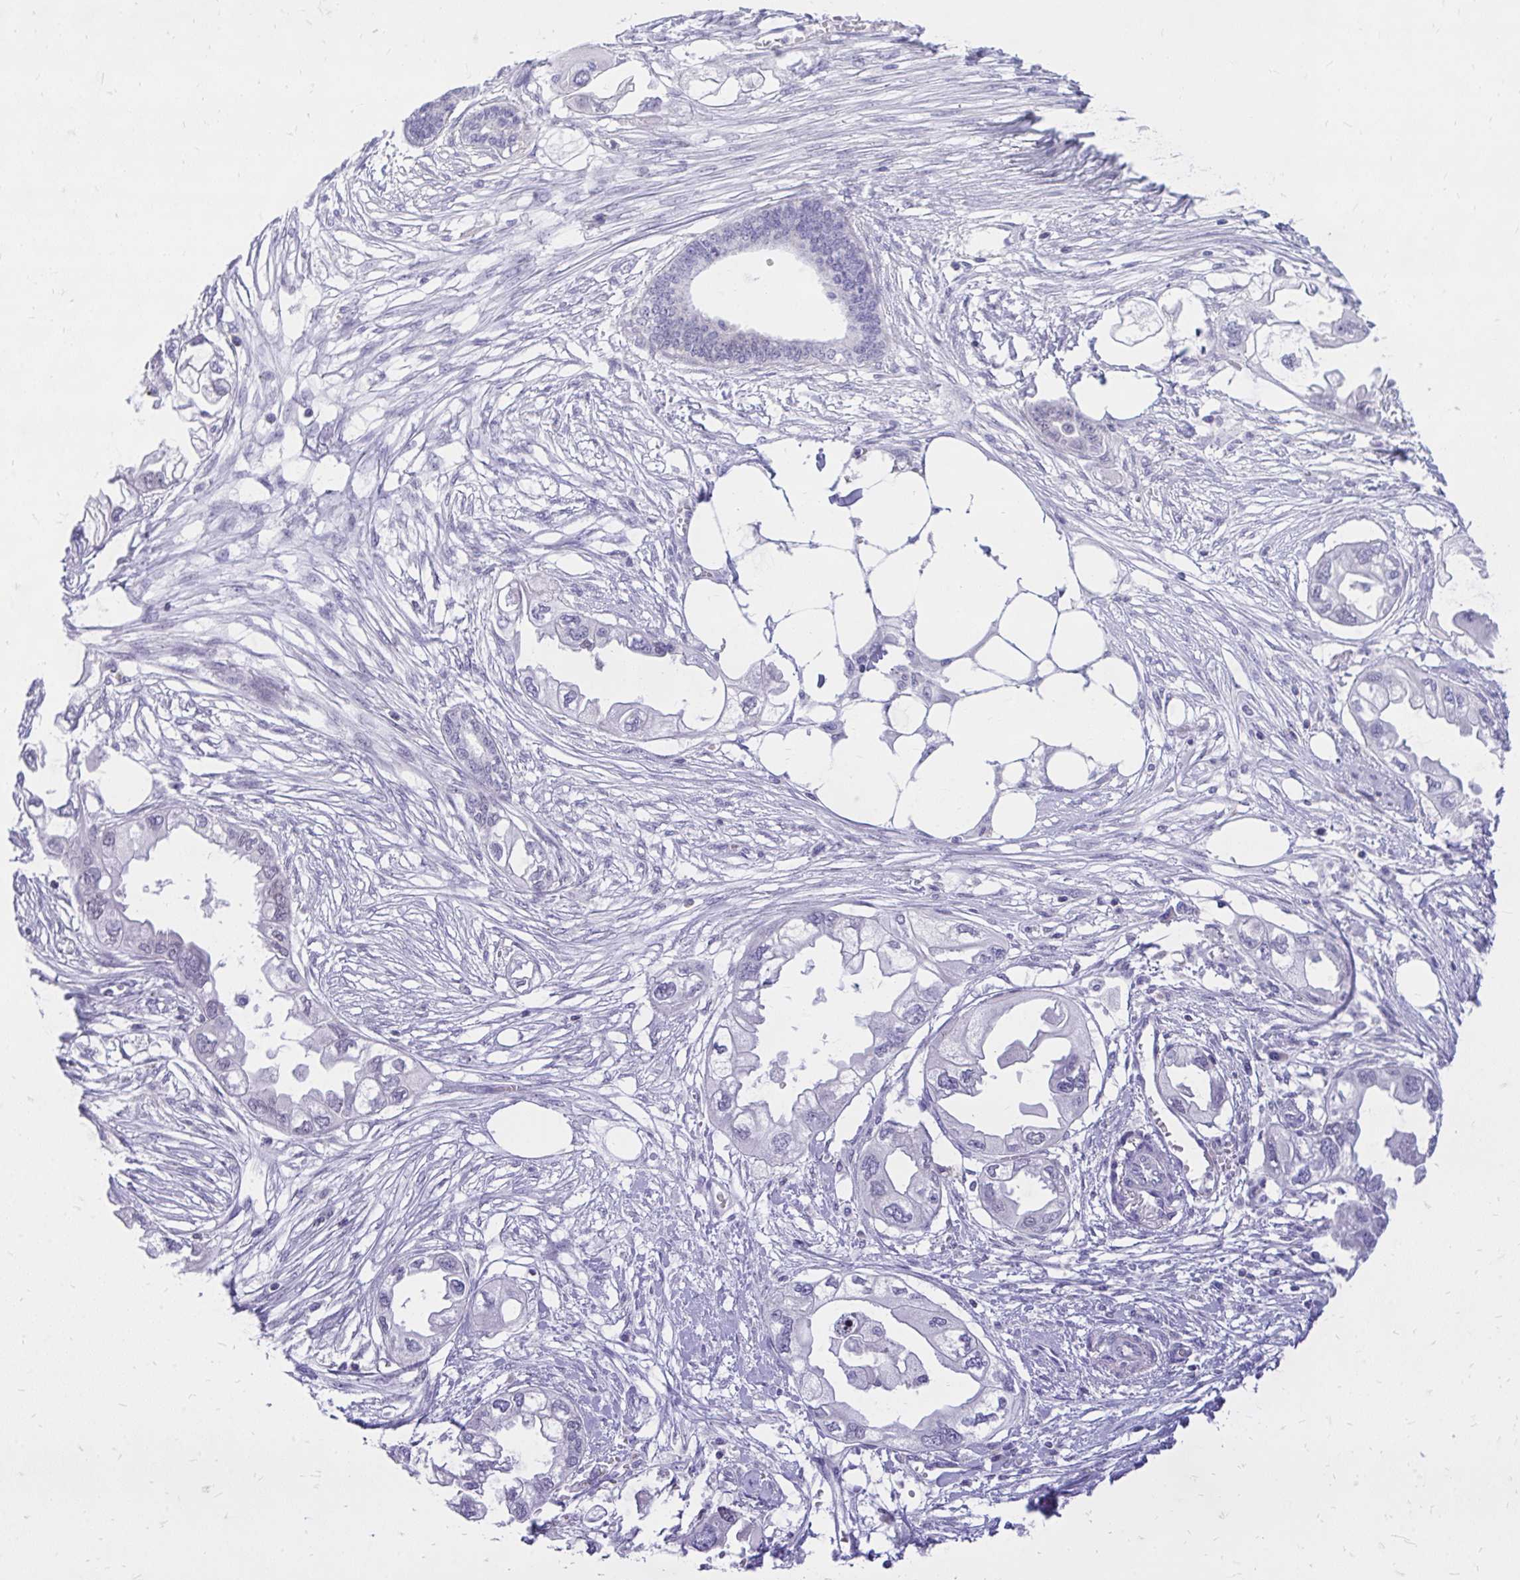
{"staining": {"intensity": "negative", "quantity": "none", "location": "none"}, "tissue": "endometrial cancer", "cell_type": "Tumor cells", "image_type": "cancer", "snomed": [{"axis": "morphology", "description": "Adenocarcinoma, NOS"}, {"axis": "morphology", "description": "Adenocarcinoma, metastatic, NOS"}, {"axis": "topography", "description": "Adipose tissue"}, {"axis": "topography", "description": "Endometrium"}], "caption": "IHC of endometrial metastatic adenocarcinoma reveals no expression in tumor cells.", "gene": "CXCL8", "patient": {"sex": "female", "age": 67}}